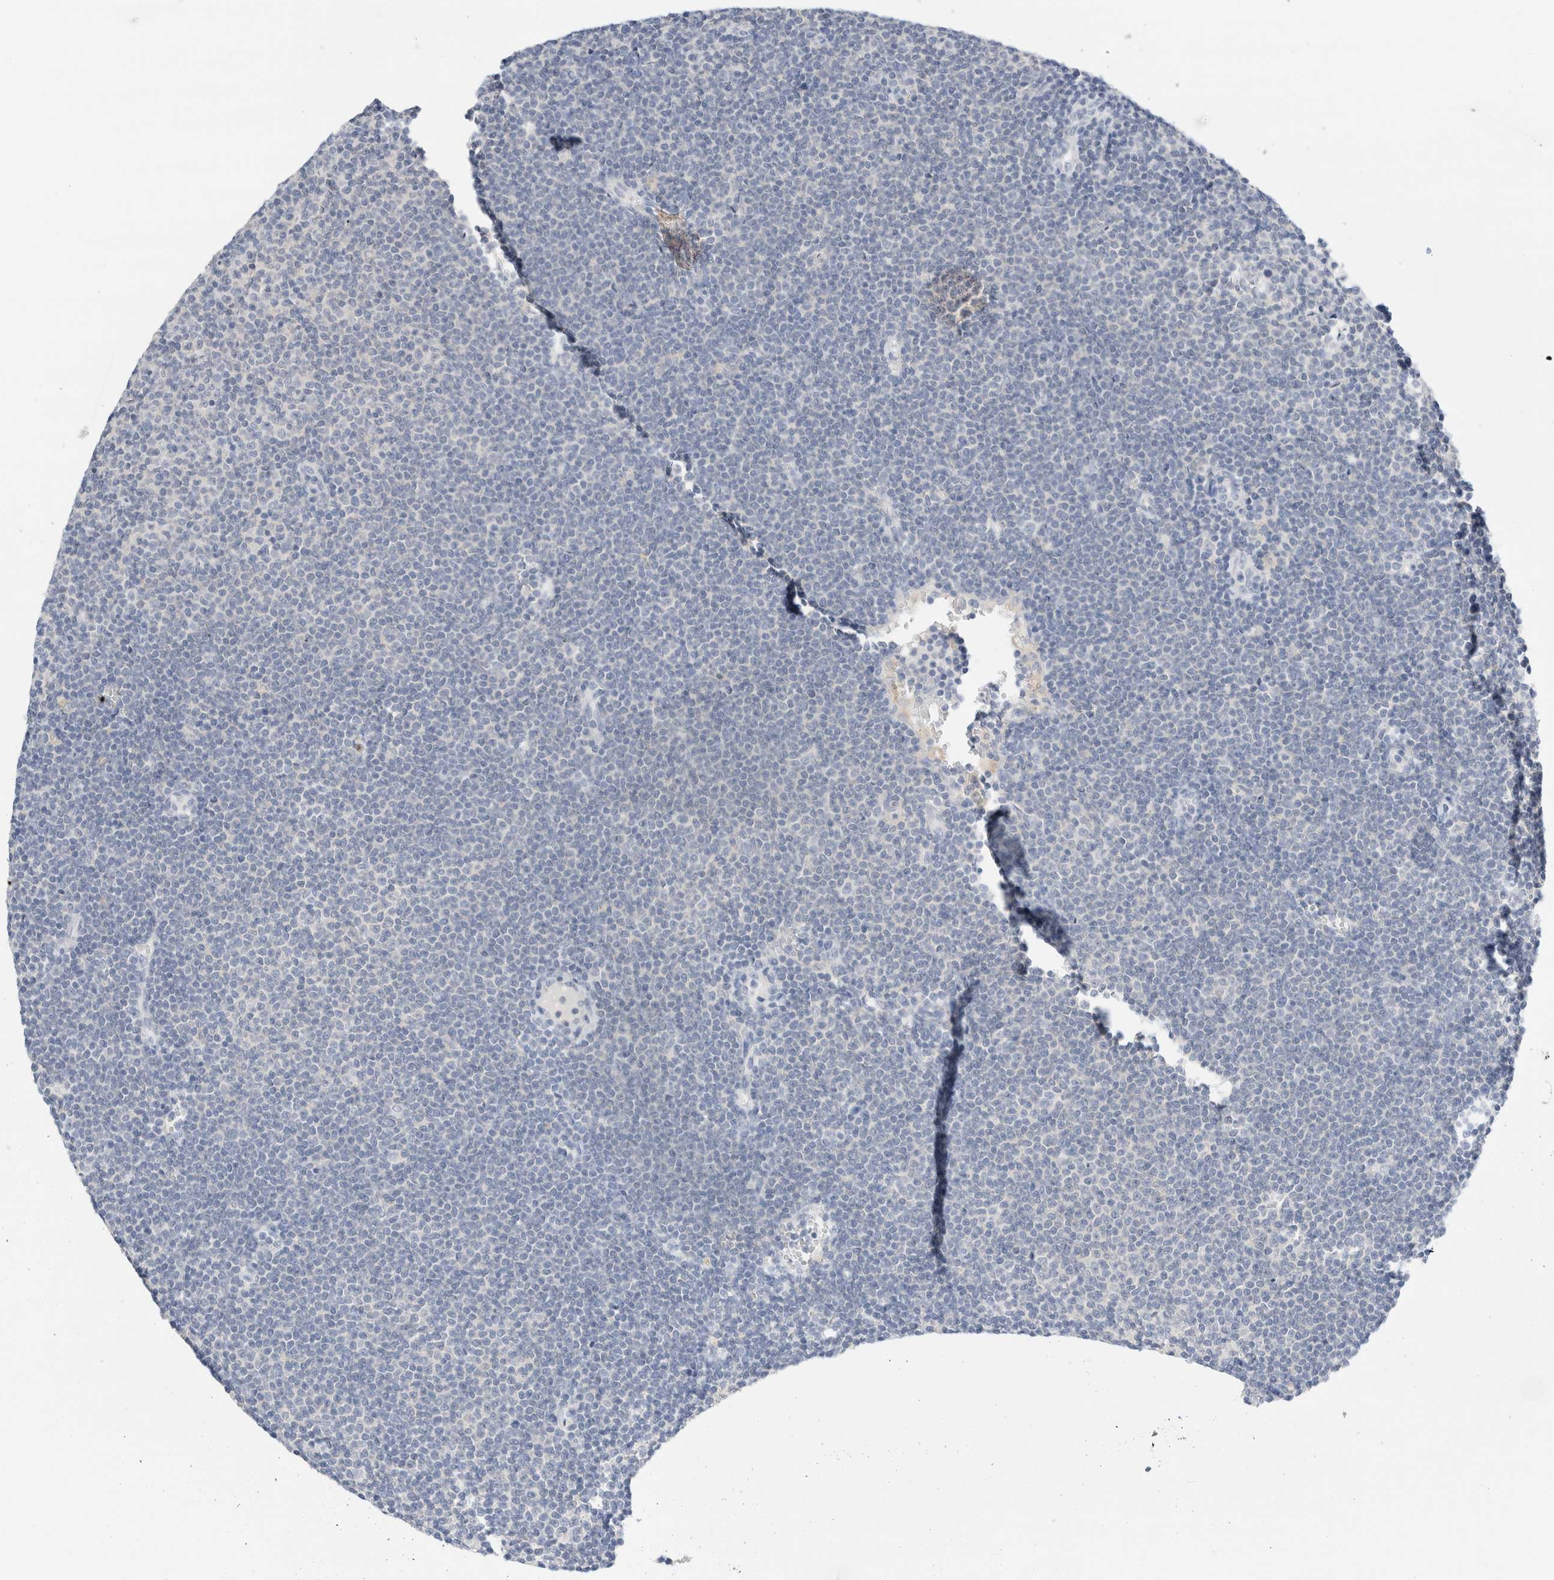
{"staining": {"intensity": "negative", "quantity": "none", "location": "none"}, "tissue": "lymphoma", "cell_type": "Tumor cells", "image_type": "cancer", "snomed": [{"axis": "morphology", "description": "Malignant lymphoma, non-Hodgkin's type, Low grade"}, {"axis": "topography", "description": "Lymph node"}], "caption": "Tumor cells show no significant protein expression in malignant lymphoma, non-Hodgkin's type (low-grade). (Brightfield microscopy of DAB (3,3'-diaminobenzidine) immunohistochemistry (IHC) at high magnification).", "gene": "ADAM30", "patient": {"sex": "female", "age": 53}}